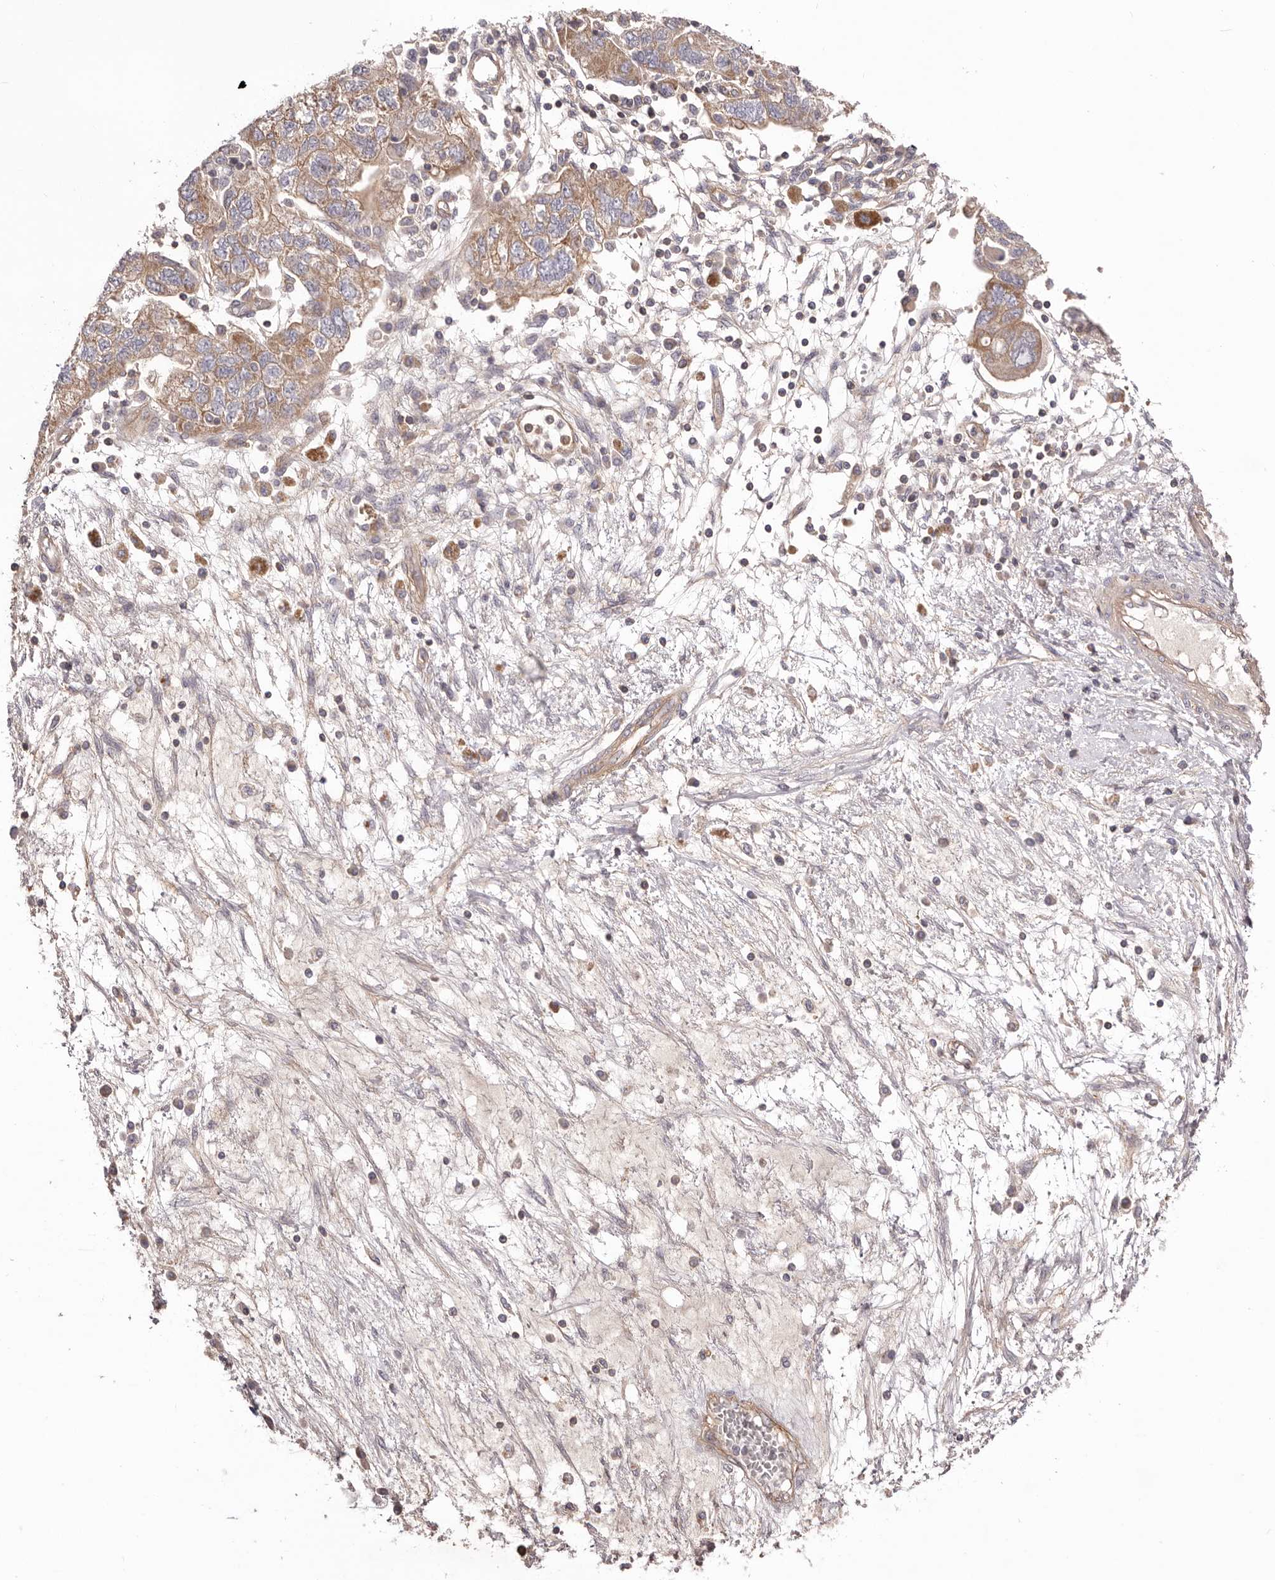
{"staining": {"intensity": "moderate", "quantity": ">75%", "location": "cytoplasmic/membranous"}, "tissue": "ovarian cancer", "cell_type": "Tumor cells", "image_type": "cancer", "snomed": [{"axis": "morphology", "description": "Carcinoma, NOS"}, {"axis": "morphology", "description": "Cystadenocarcinoma, serous, NOS"}, {"axis": "topography", "description": "Ovary"}], "caption": "Approximately >75% of tumor cells in human ovarian cancer exhibit moderate cytoplasmic/membranous protein expression as visualized by brown immunohistochemical staining.", "gene": "DMRT2", "patient": {"sex": "female", "age": 69}}